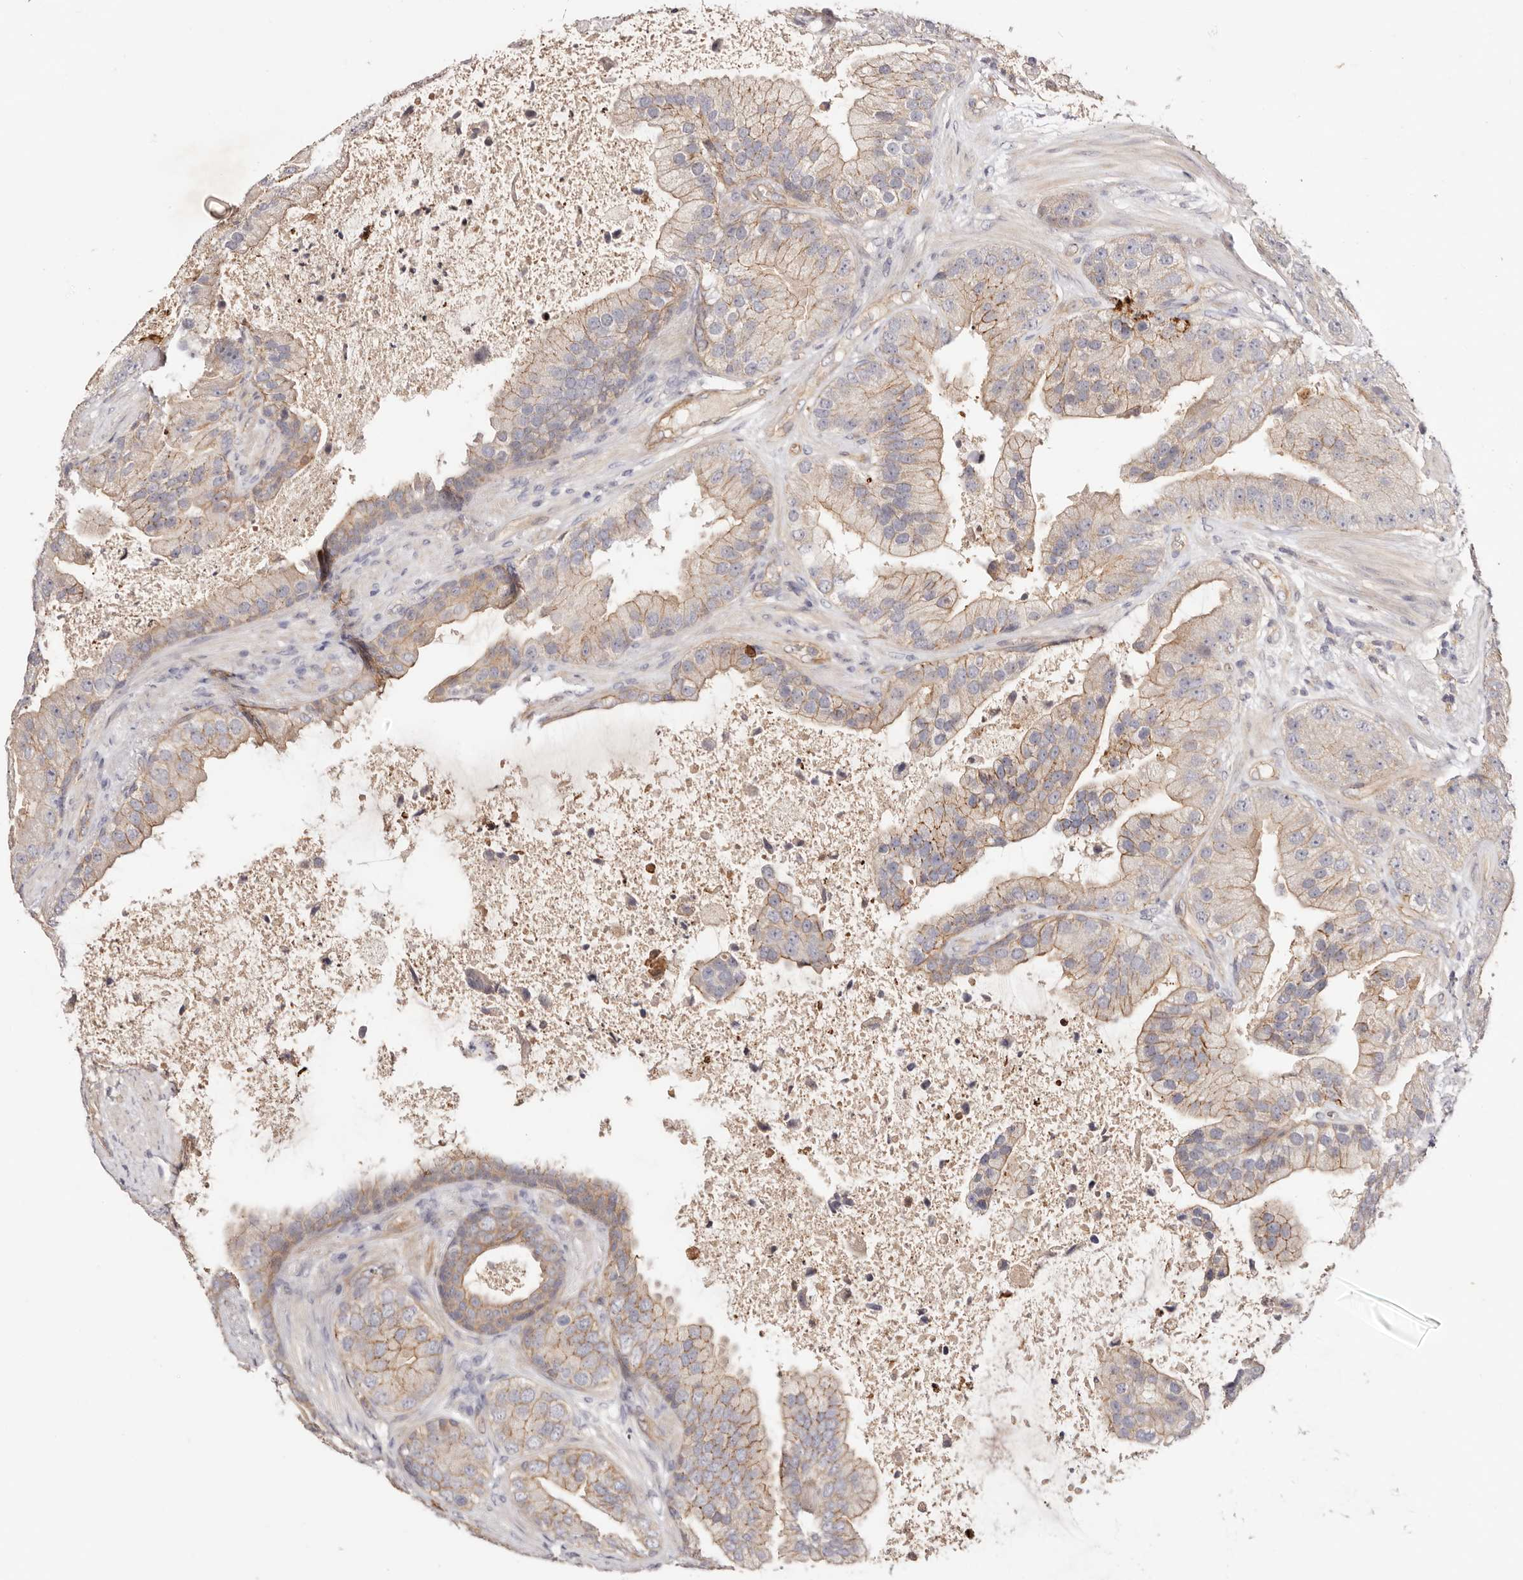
{"staining": {"intensity": "moderate", "quantity": "25%-75%", "location": "cytoplasmic/membranous"}, "tissue": "prostate cancer", "cell_type": "Tumor cells", "image_type": "cancer", "snomed": [{"axis": "morphology", "description": "Adenocarcinoma, High grade"}, {"axis": "topography", "description": "Prostate"}], "caption": "An image of human adenocarcinoma (high-grade) (prostate) stained for a protein reveals moderate cytoplasmic/membranous brown staining in tumor cells.", "gene": "SLC35B2", "patient": {"sex": "male", "age": 70}}